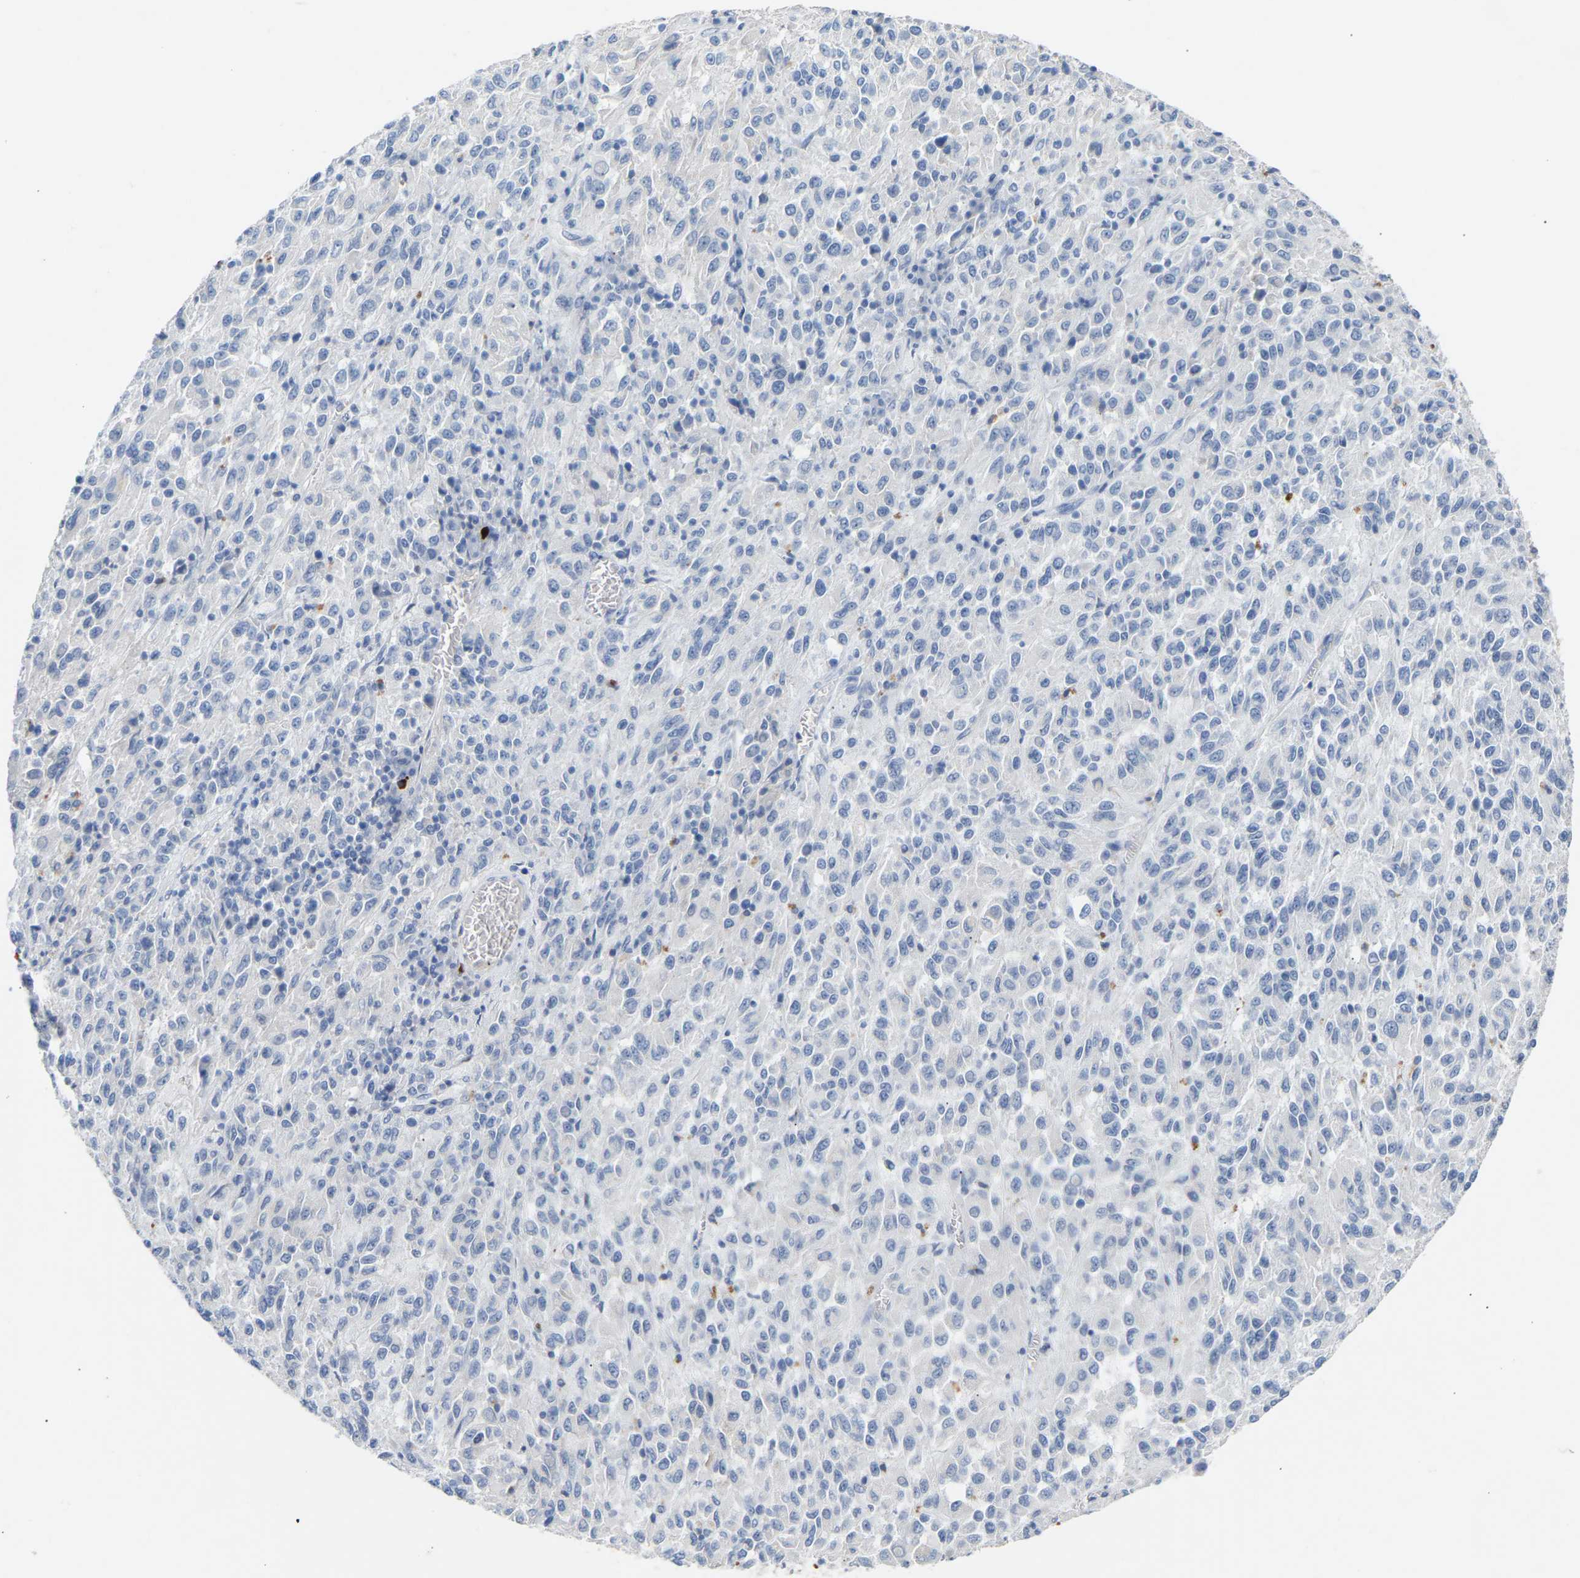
{"staining": {"intensity": "negative", "quantity": "none", "location": "none"}, "tissue": "melanoma", "cell_type": "Tumor cells", "image_type": "cancer", "snomed": [{"axis": "morphology", "description": "Malignant melanoma, Metastatic site"}, {"axis": "topography", "description": "Lung"}], "caption": "This is an immunohistochemistry (IHC) micrograph of malignant melanoma (metastatic site). There is no expression in tumor cells.", "gene": "PEX1", "patient": {"sex": "male", "age": 64}}